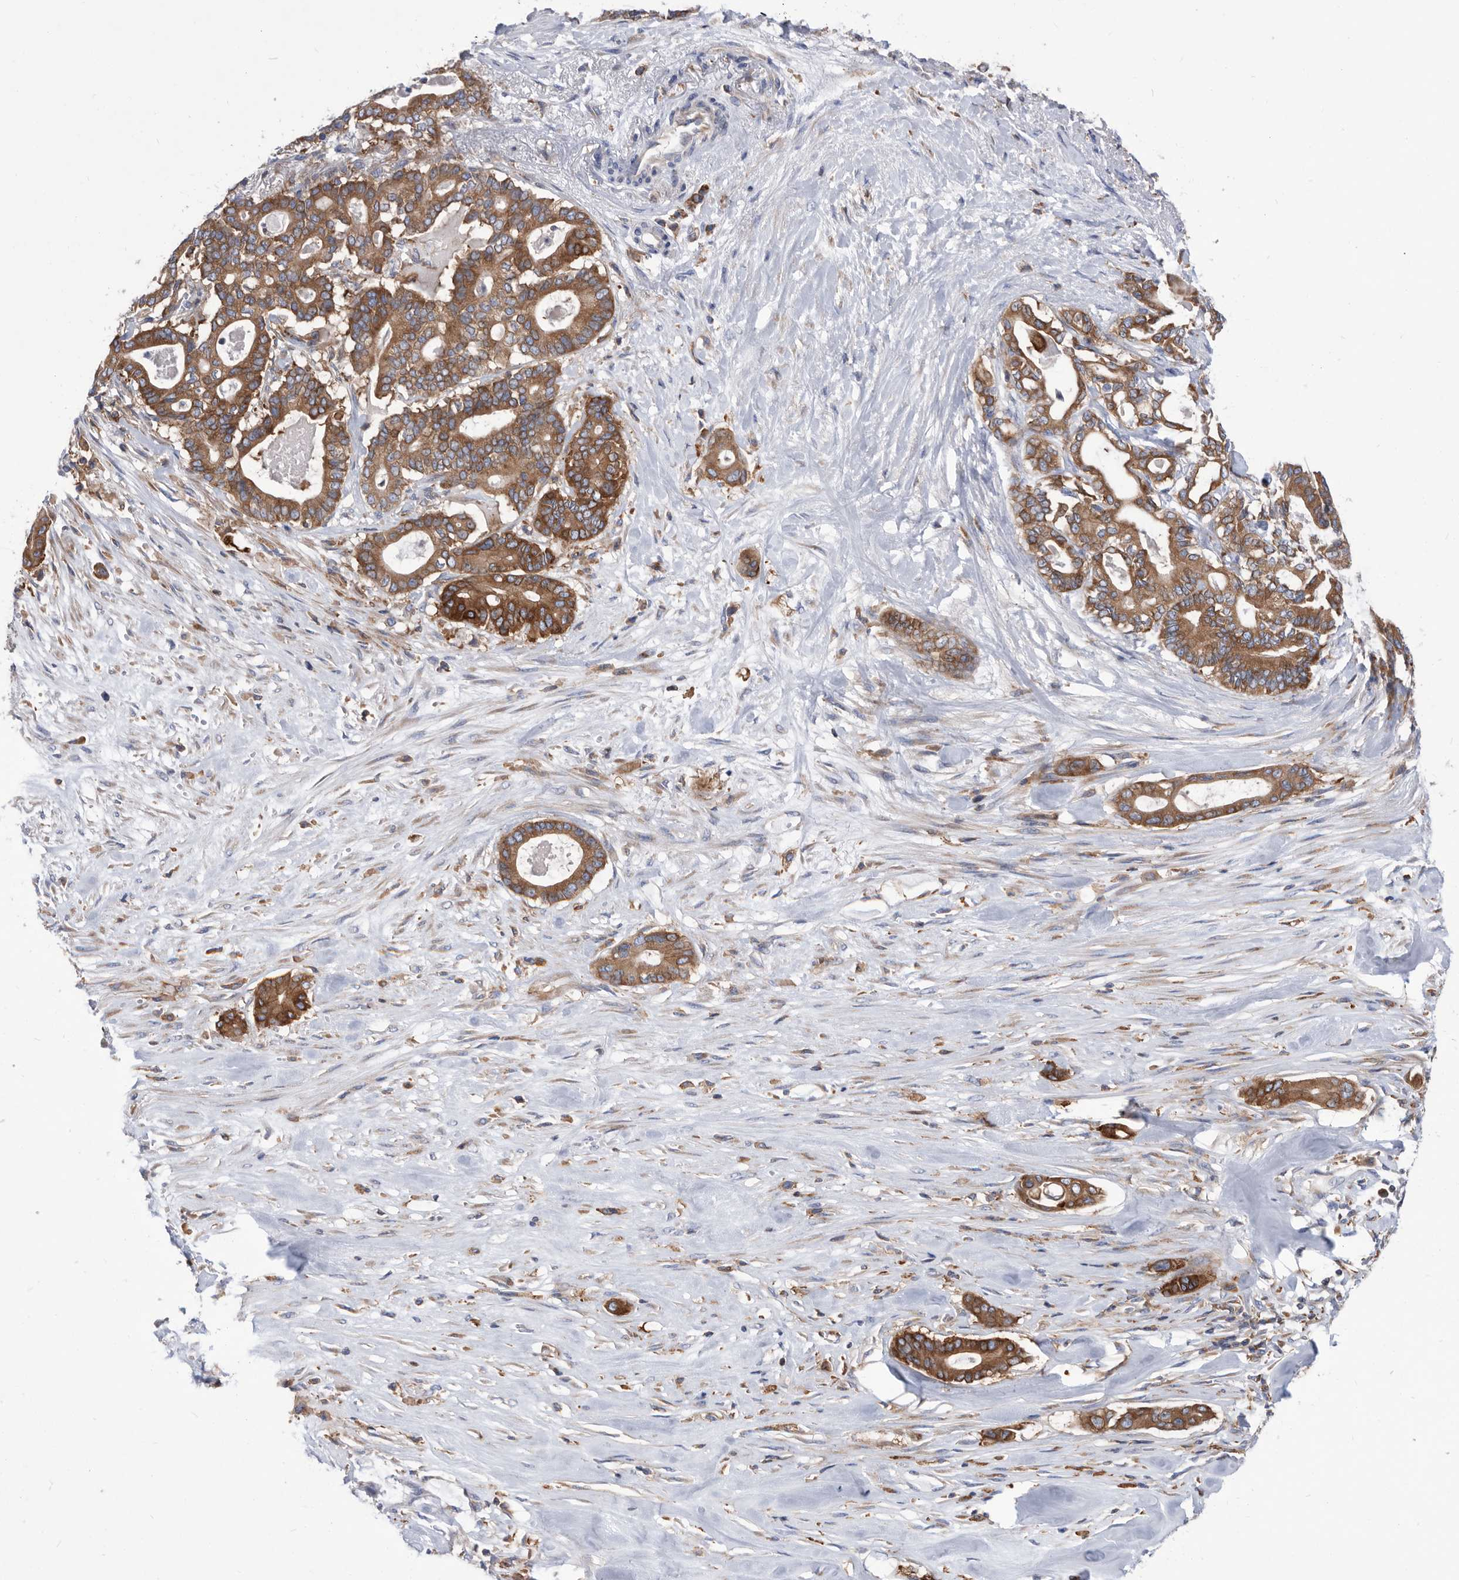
{"staining": {"intensity": "moderate", "quantity": ">75%", "location": "cytoplasmic/membranous"}, "tissue": "pancreatic cancer", "cell_type": "Tumor cells", "image_type": "cancer", "snomed": [{"axis": "morphology", "description": "Adenocarcinoma, NOS"}, {"axis": "topography", "description": "Pancreas"}], "caption": "This photomicrograph reveals IHC staining of human pancreatic cancer, with medium moderate cytoplasmic/membranous expression in approximately >75% of tumor cells.", "gene": "SMG7", "patient": {"sex": "male", "age": 63}}